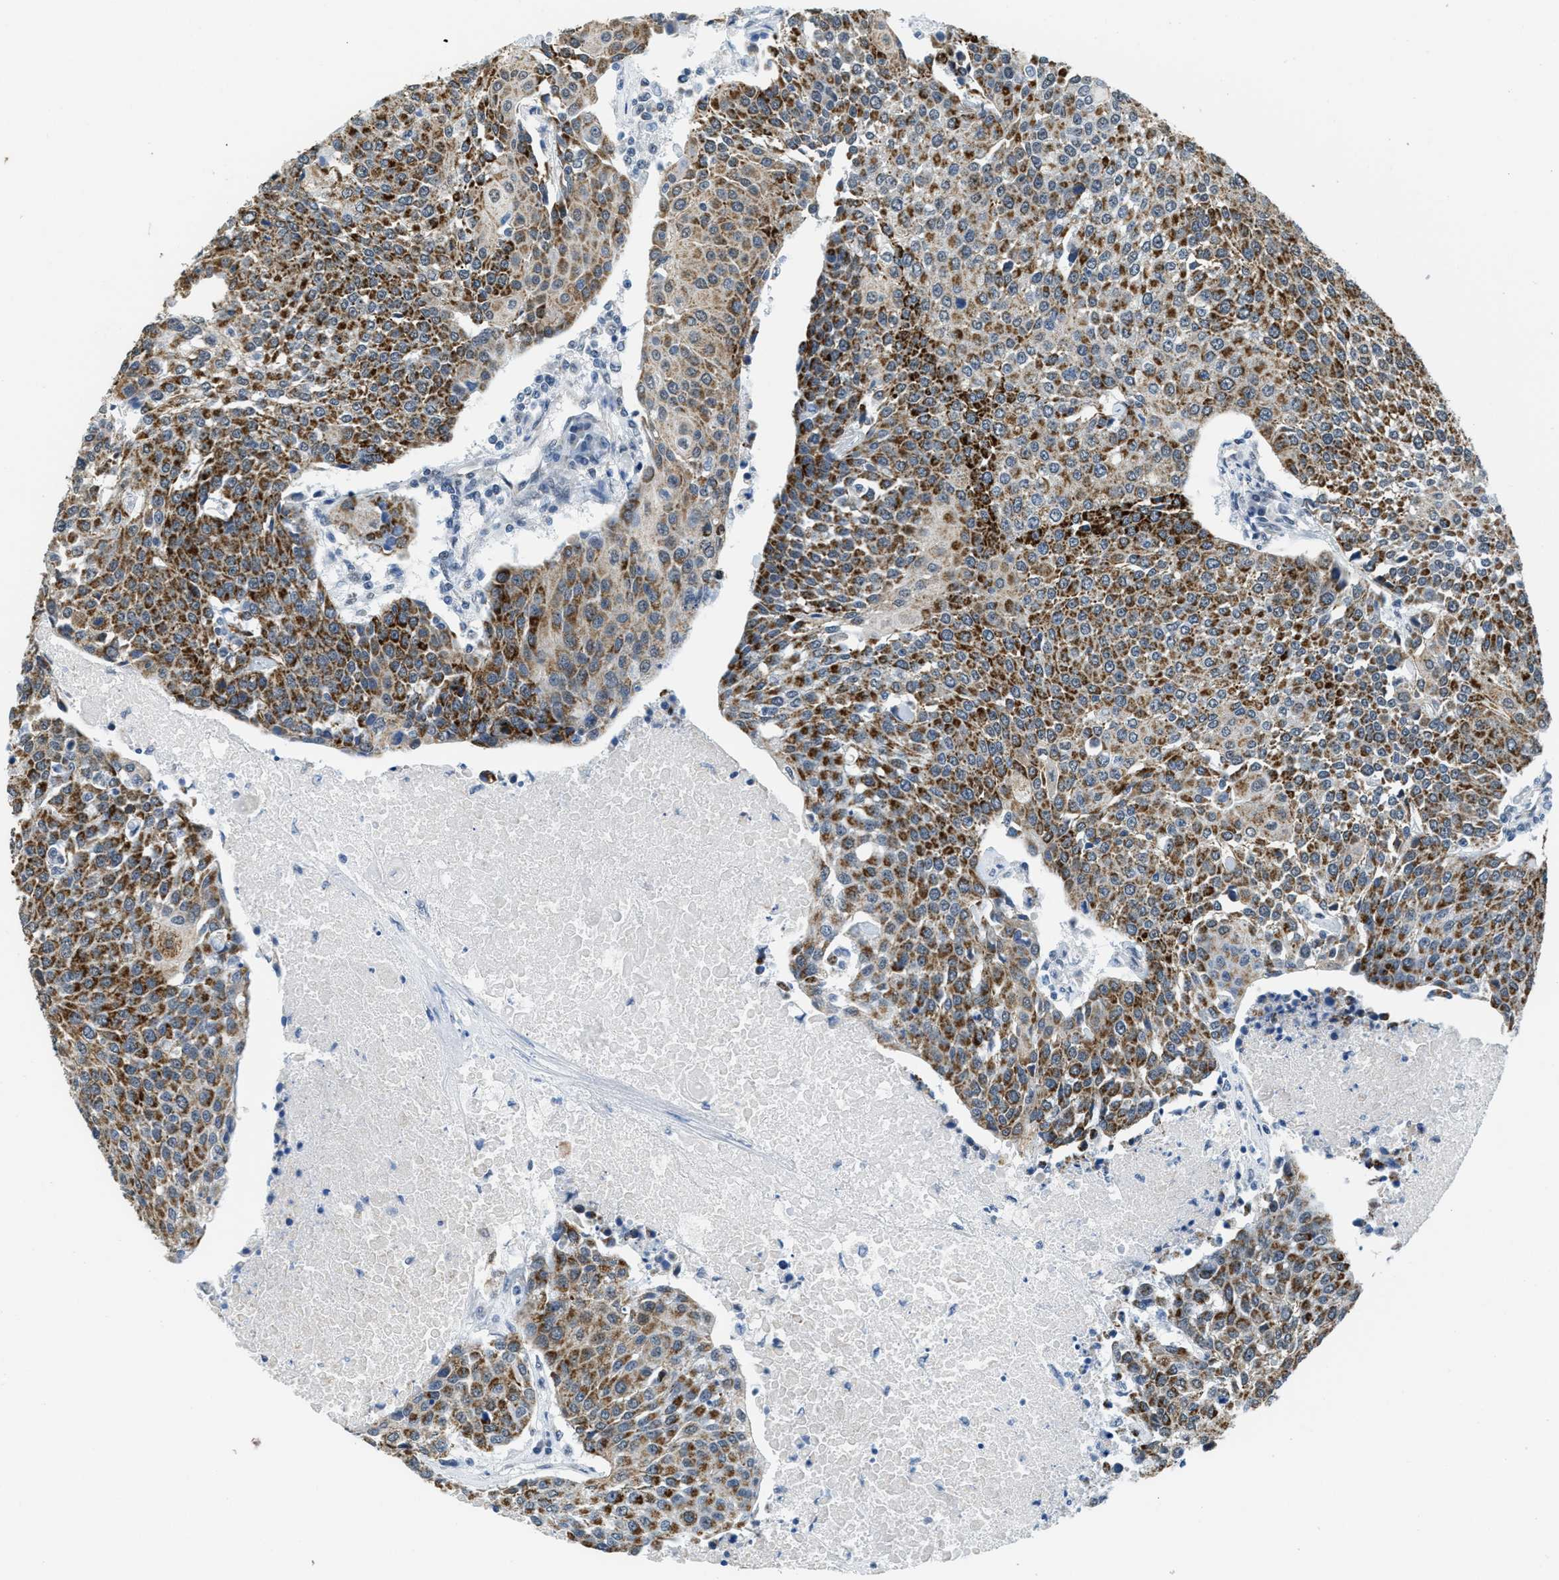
{"staining": {"intensity": "strong", "quantity": ">75%", "location": "cytoplasmic/membranous"}, "tissue": "urothelial cancer", "cell_type": "Tumor cells", "image_type": "cancer", "snomed": [{"axis": "morphology", "description": "Urothelial carcinoma, High grade"}, {"axis": "topography", "description": "Urinary bladder"}], "caption": "Strong cytoplasmic/membranous protein expression is seen in about >75% of tumor cells in urothelial cancer.", "gene": "TOMM70", "patient": {"sex": "female", "age": 85}}